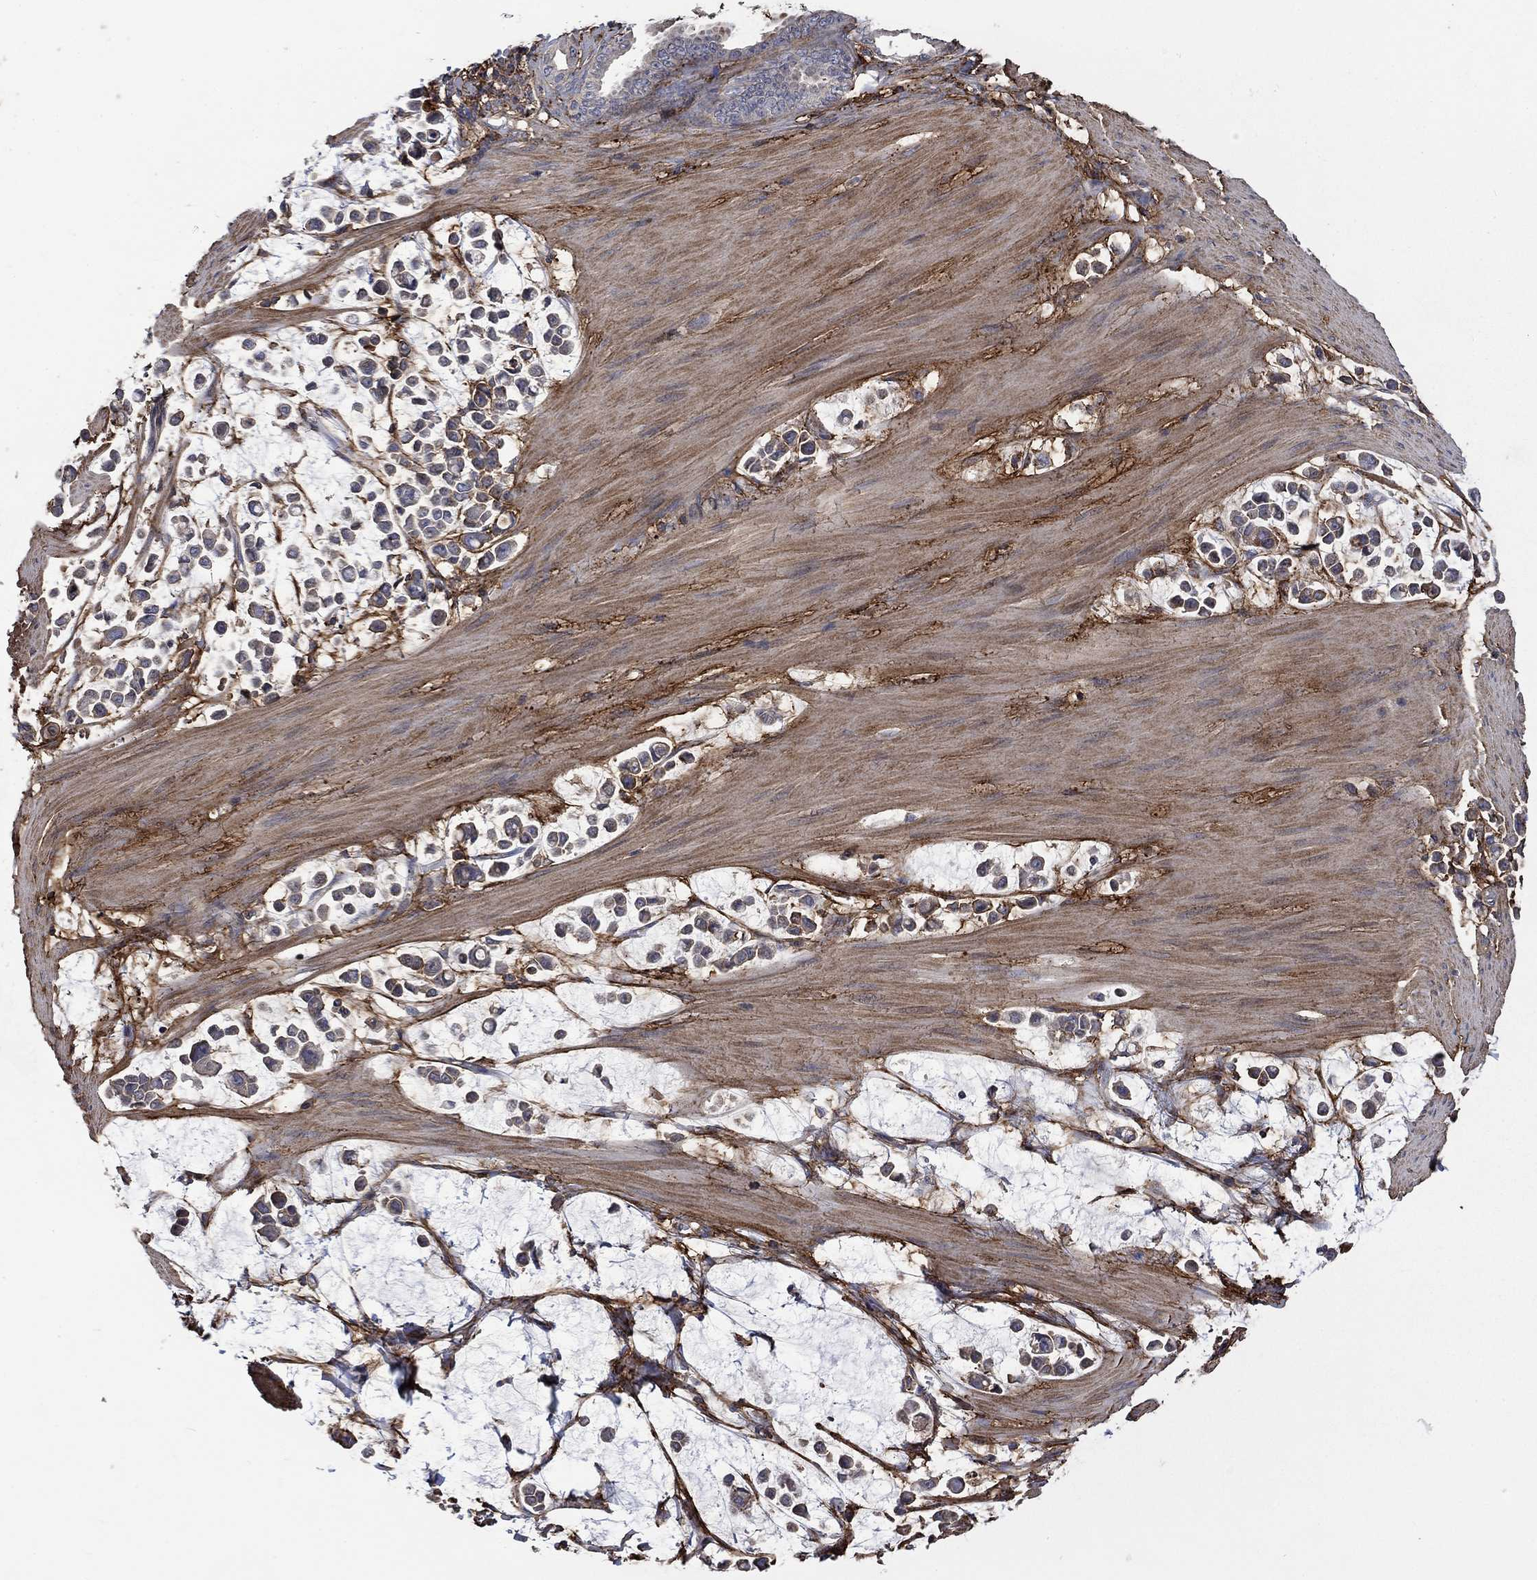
{"staining": {"intensity": "negative", "quantity": "none", "location": "none"}, "tissue": "stomach cancer", "cell_type": "Tumor cells", "image_type": "cancer", "snomed": [{"axis": "morphology", "description": "Adenocarcinoma, NOS"}, {"axis": "topography", "description": "Stomach"}], "caption": "Immunohistochemistry photomicrograph of neoplastic tissue: human stomach cancer (adenocarcinoma) stained with DAB (3,3'-diaminobenzidine) shows no significant protein staining in tumor cells.", "gene": "VCAN", "patient": {"sex": "male", "age": 82}}